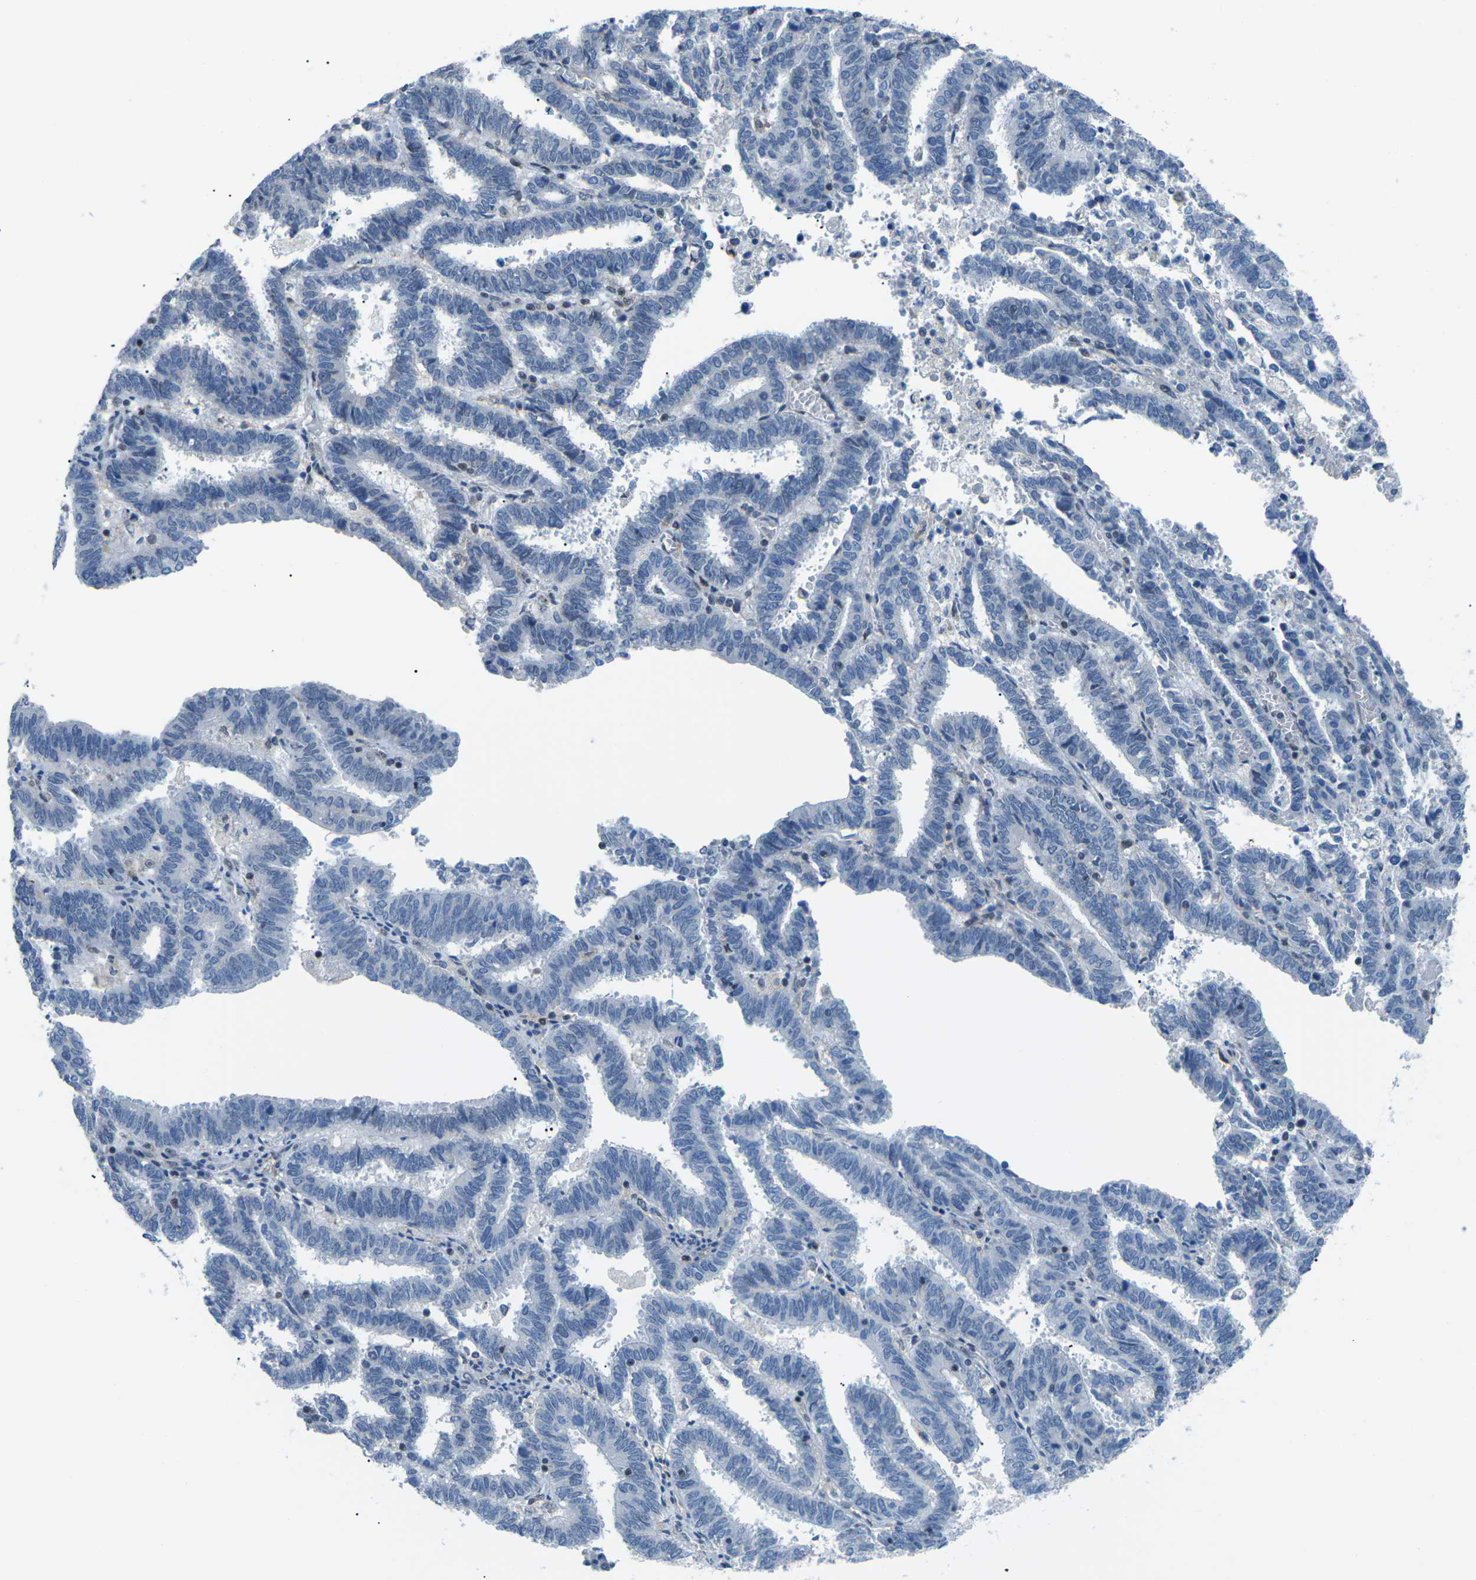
{"staining": {"intensity": "negative", "quantity": "none", "location": "none"}, "tissue": "endometrial cancer", "cell_type": "Tumor cells", "image_type": "cancer", "snomed": [{"axis": "morphology", "description": "Adenocarcinoma, NOS"}, {"axis": "topography", "description": "Uterus"}], "caption": "Immunohistochemistry (IHC) photomicrograph of neoplastic tissue: endometrial cancer stained with DAB demonstrates no significant protein staining in tumor cells.", "gene": "MBNL1", "patient": {"sex": "female", "age": 83}}